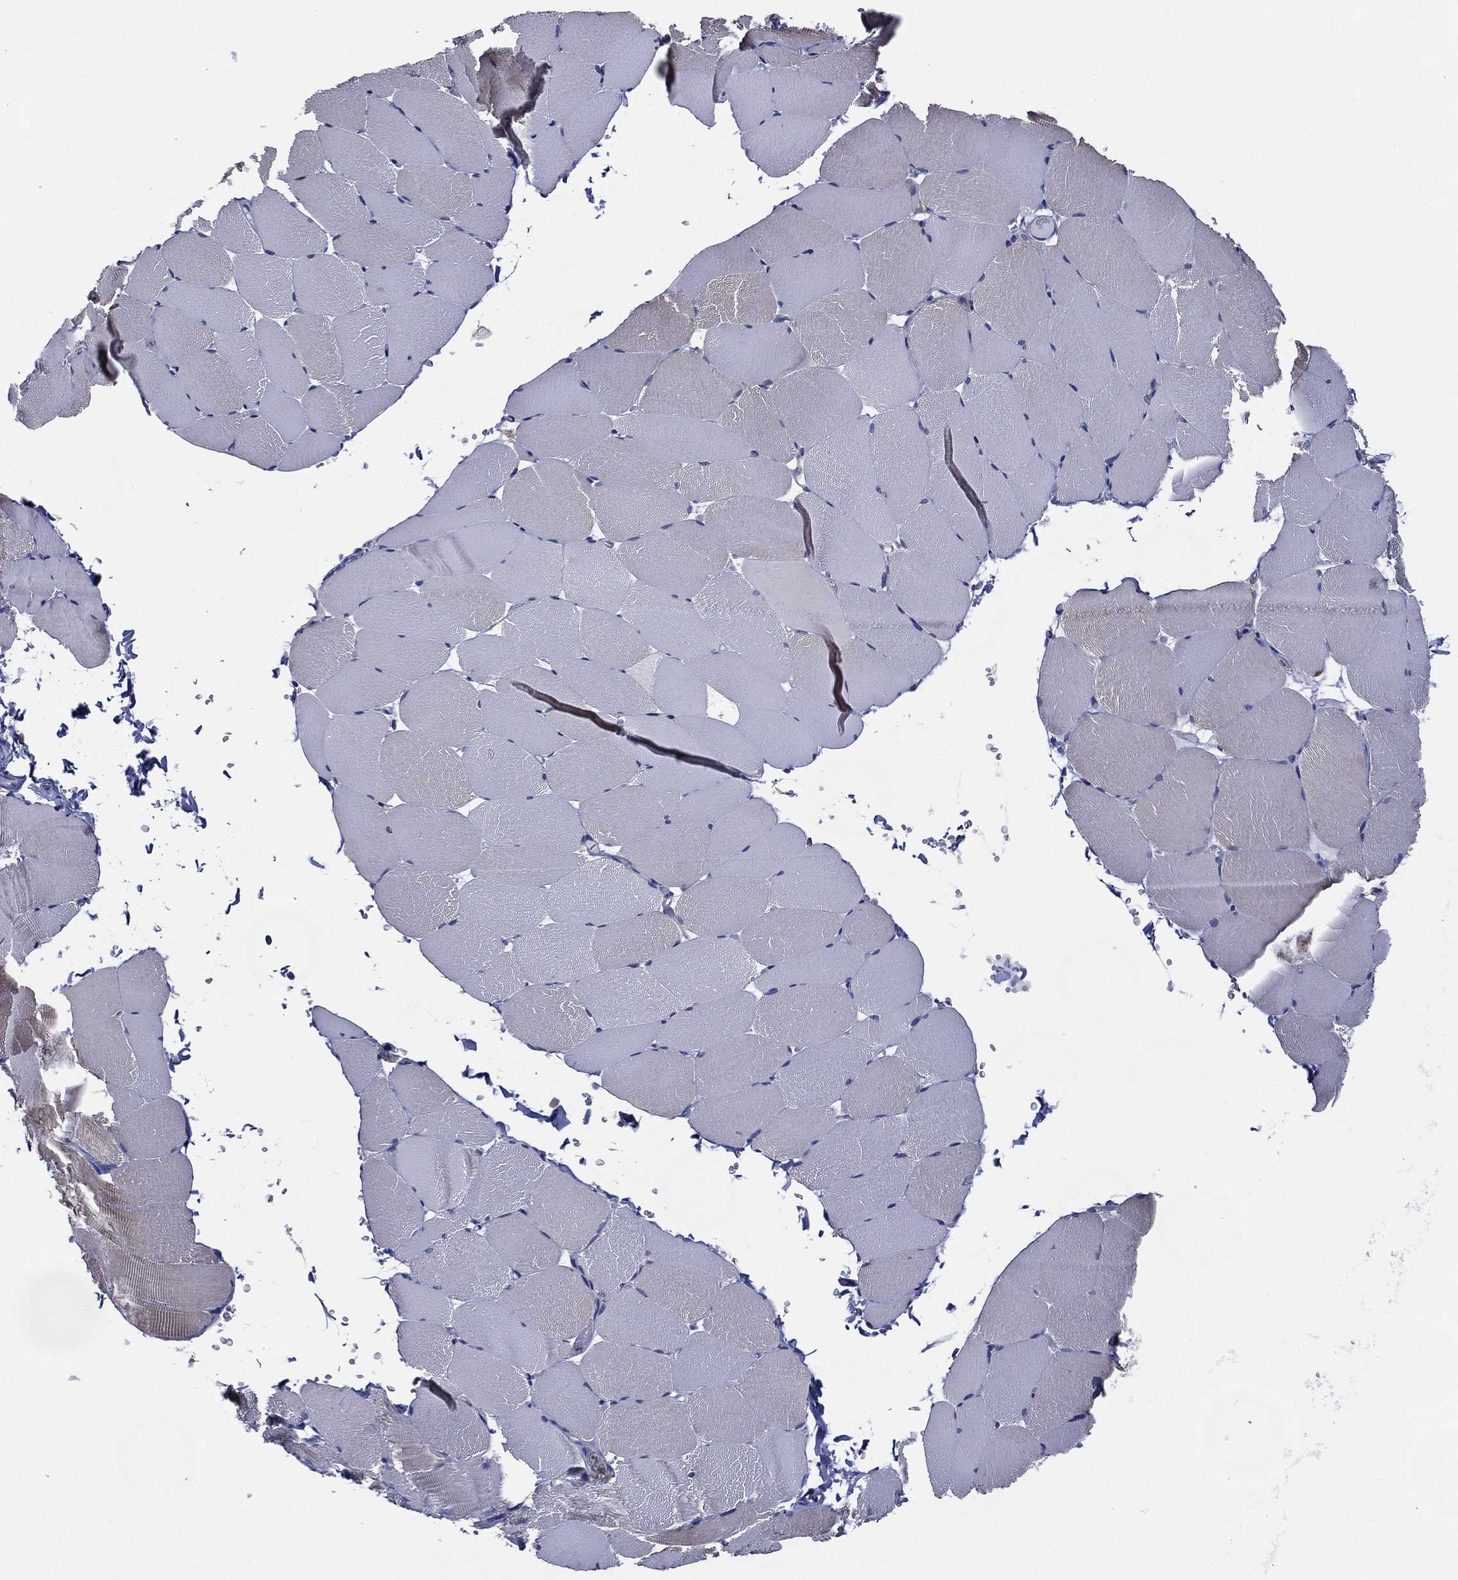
{"staining": {"intensity": "negative", "quantity": "none", "location": "none"}, "tissue": "skeletal muscle", "cell_type": "Myocytes", "image_type": "normal", "snomed": [{"axis": "morphology", "description": "Normal tissue, NOS"}, {"axis": "topography", "description": "Skeletal muscle"}], "caption": "Immunohistochemistry micrograph of benign skeletal muscle: human skeletal muscle stained with DAB (3,3'-diaminobenzidine) reveals no significant protein staining in myocytes.", "gene": "ZNF223", "patient": {"sex": "female", "age": 37}}